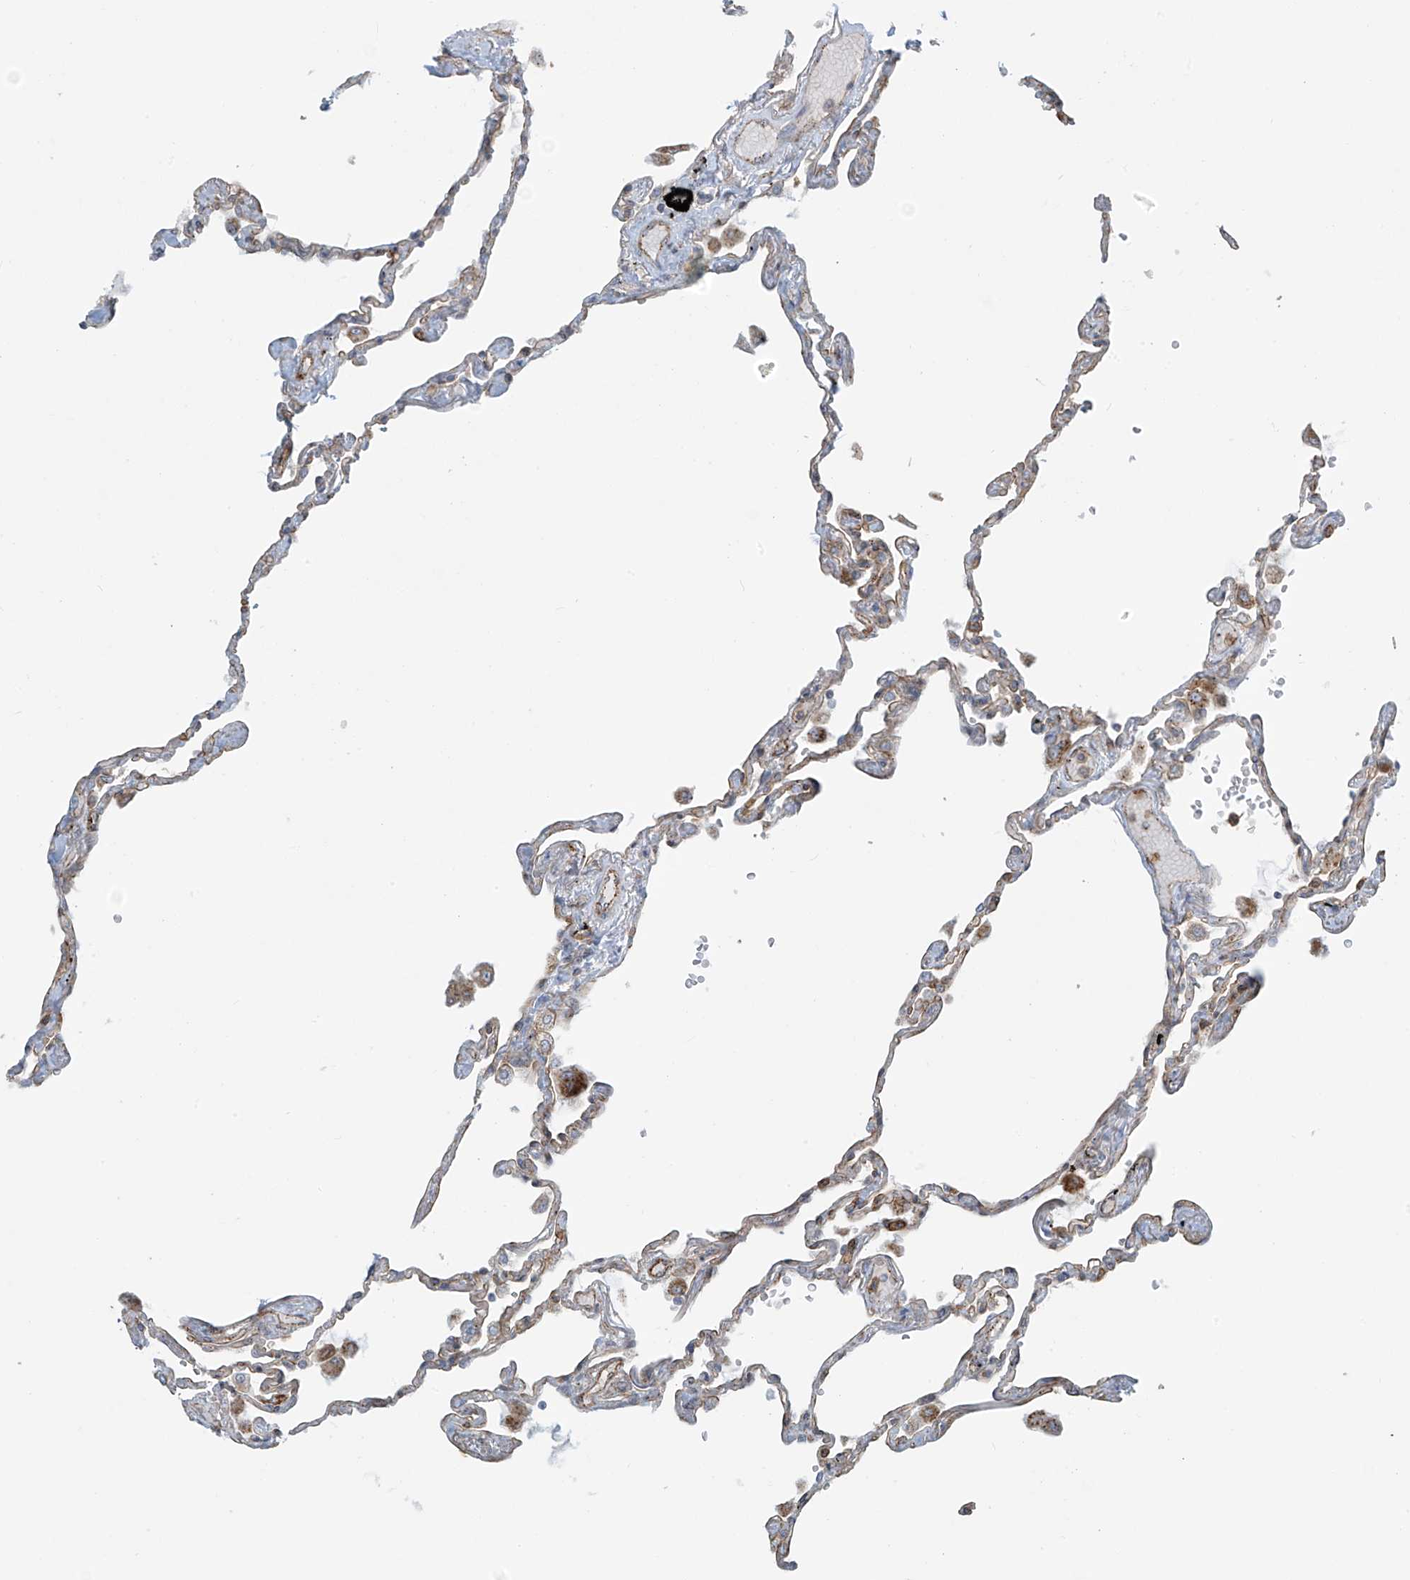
{"staining": {"intensity": "negative", "quantity": "none", "location": "none"}, "tissue": "lung", "cell_type": "Alveolar cells", "image_type": "normal", "snomed": [{"axis": "morphology", "description": "Normal tissue, NOS"}, {"axis": "topography", "description": "Lung"}], "caption": "Immunohistochemistry (IHC) of benign human lung exhibits no positivity in alveolar cells.", "gene": "LZTS3", "patient": {"sex": "female", "age": 67}}